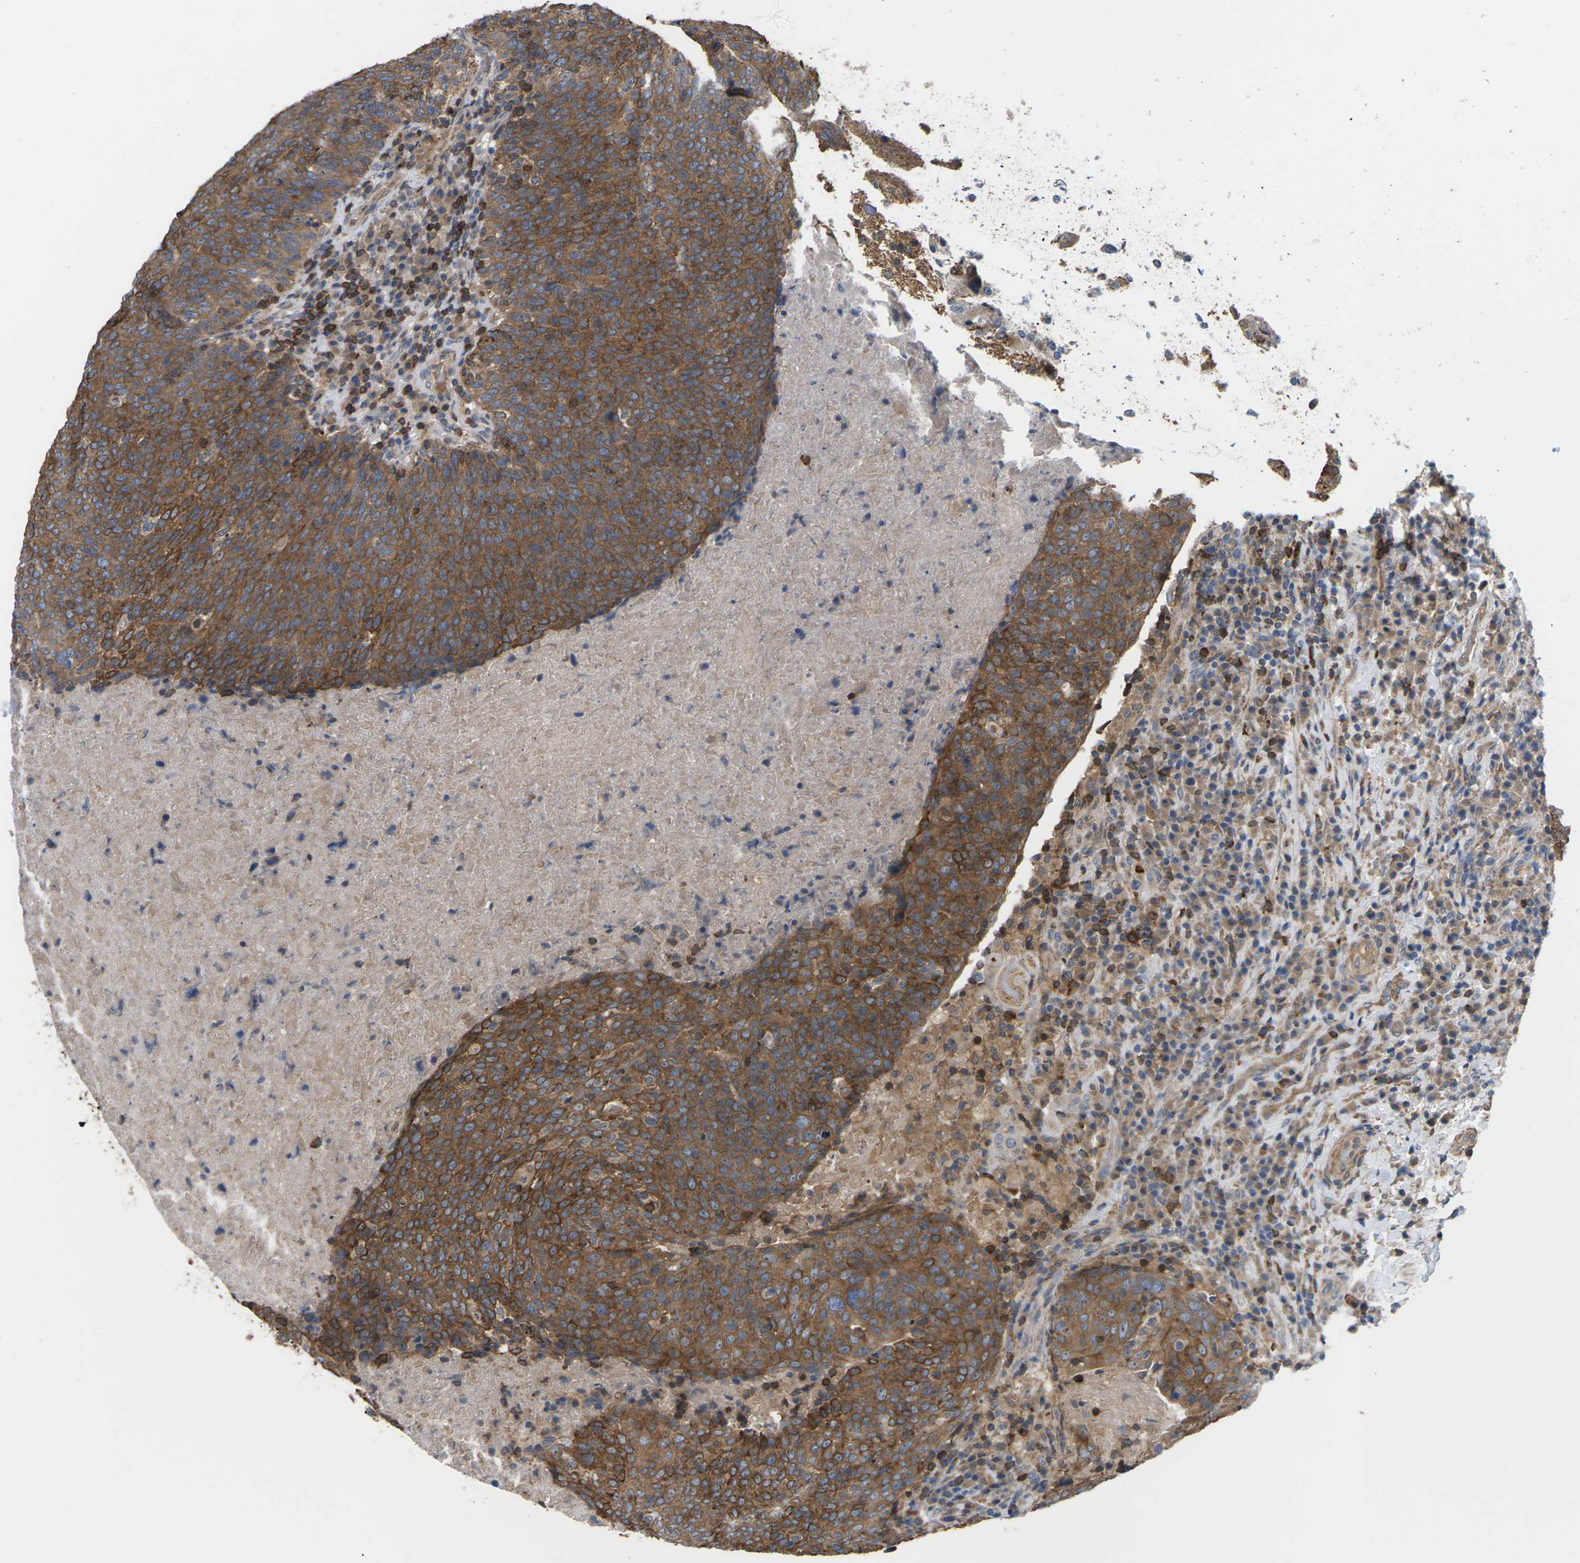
{"staining": {"intensity": "moderate", "quantity": ">75%", "location": "cytoplasmic/membranous"}, "tissue": "head and neck cancer", "cell_type": "Tumor cells", "image_type": "cancer", "snomed": [{"axis": "morphology", "description": "Squamous cell carcinoma, NOS"}, {"axis": "morphology", "description": "Squamous cell carcinoma, metastatic, NOS"}, {"axis": "topography", "description": "Lymph node"}, {"axis": "topography", "description": "Head-Neck"}], "caption": "Head and neck squamous cell carcinoma stained for a protein (brown) reveals moderate cytoplasmic/membranous positive expression in about >75% of tumor cells.", "gene": "TIAM1", "patient": {"sex": "male", "age": 62}}